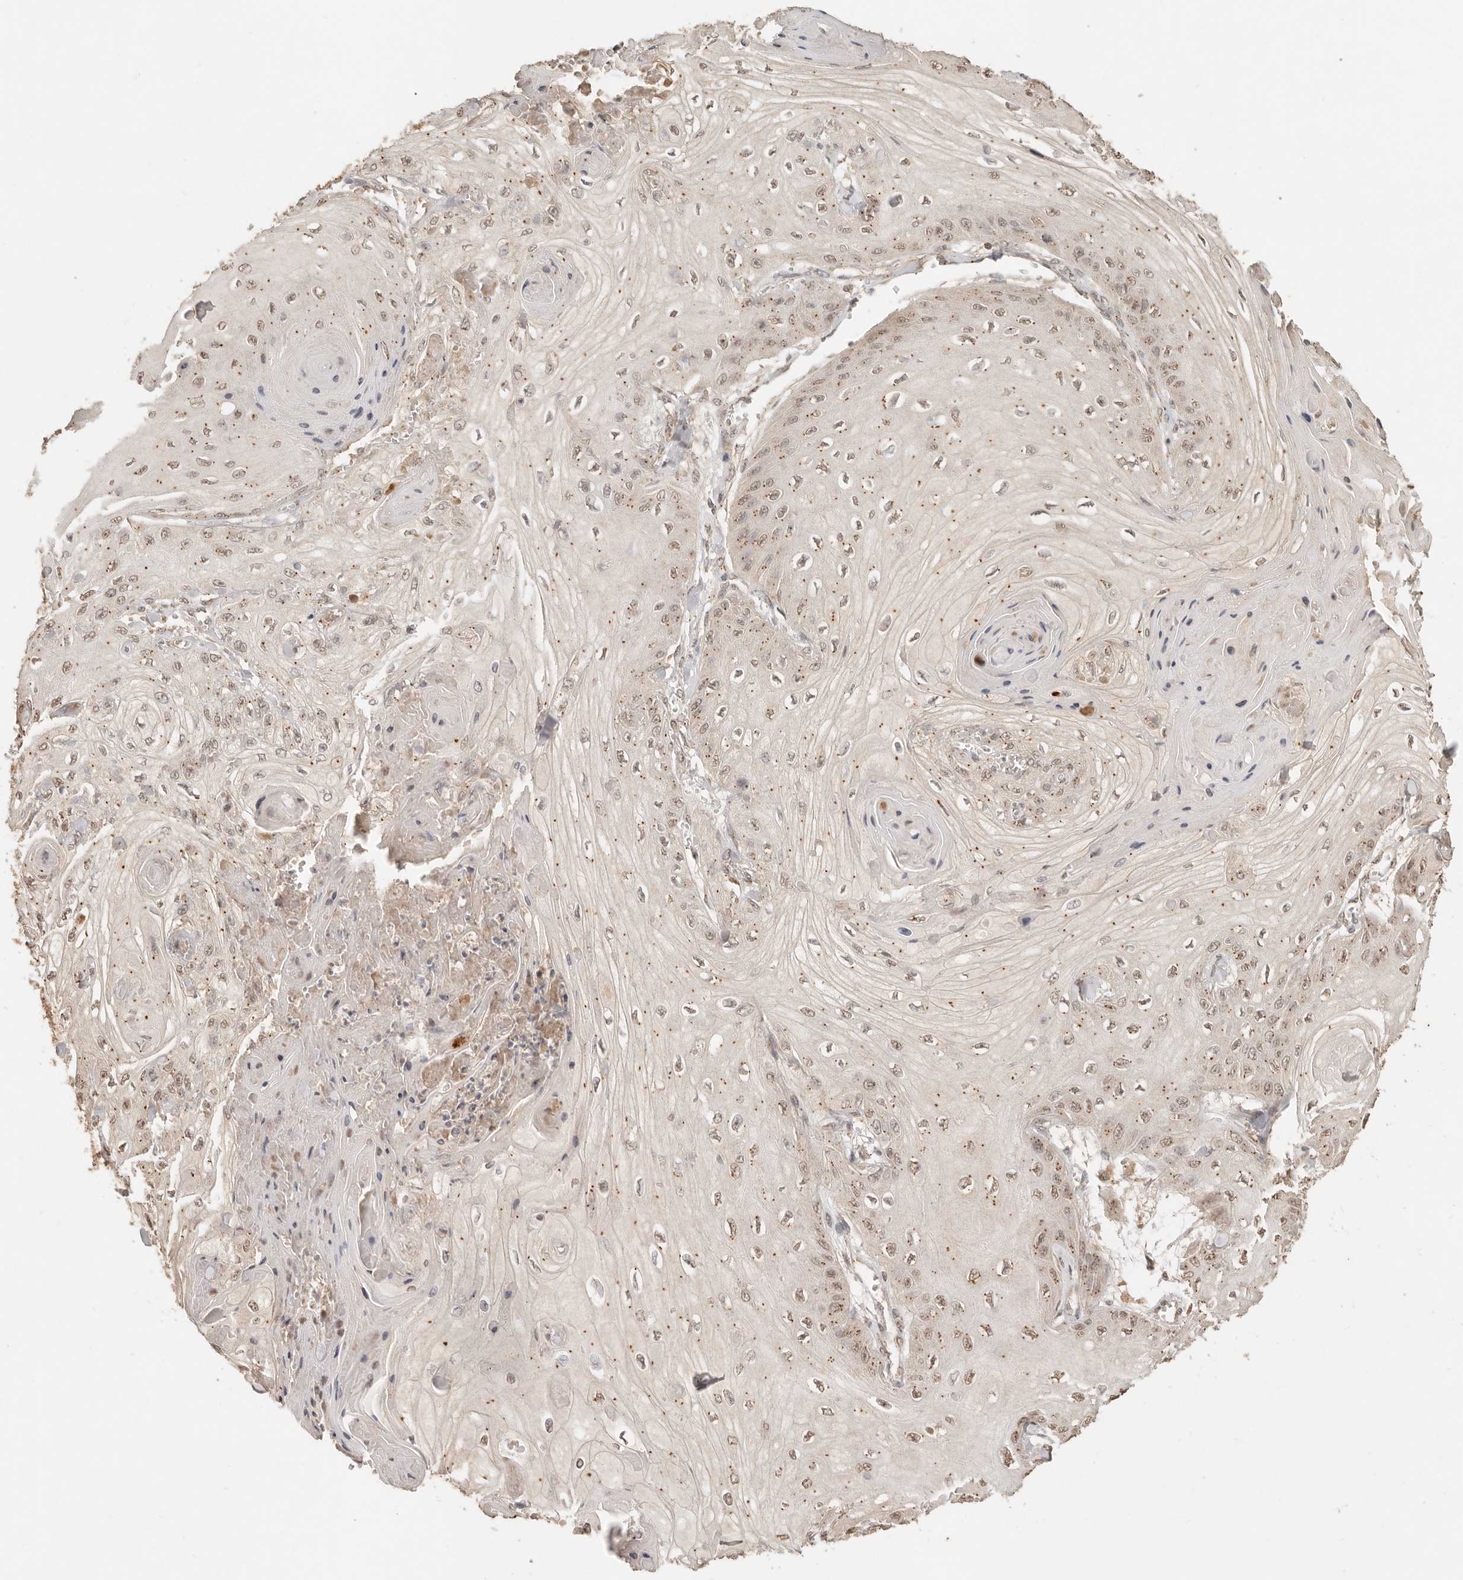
{"staining": {"intensity": "weak", "quantity": "25%-75%", "location": "cytoplasmic/membranous"}, "tissue": "skin cancer", "cell_type": "Tumor cells", "image_type": "cancer", "snomed": [{"axis": "morphology", "description": "Squamous cell carcinoma, NOS"}, {"axis": "topography", "description": "Skin"}], "caption": "The micrograph exhibits staining of skin cancer (squamous cell carcinoma), revealing weak cytoplasmic/membranous protein staining (brown color) within tumor cells.", "gene": "LMO4", "patient": {"sex": "male", "age": 74}}